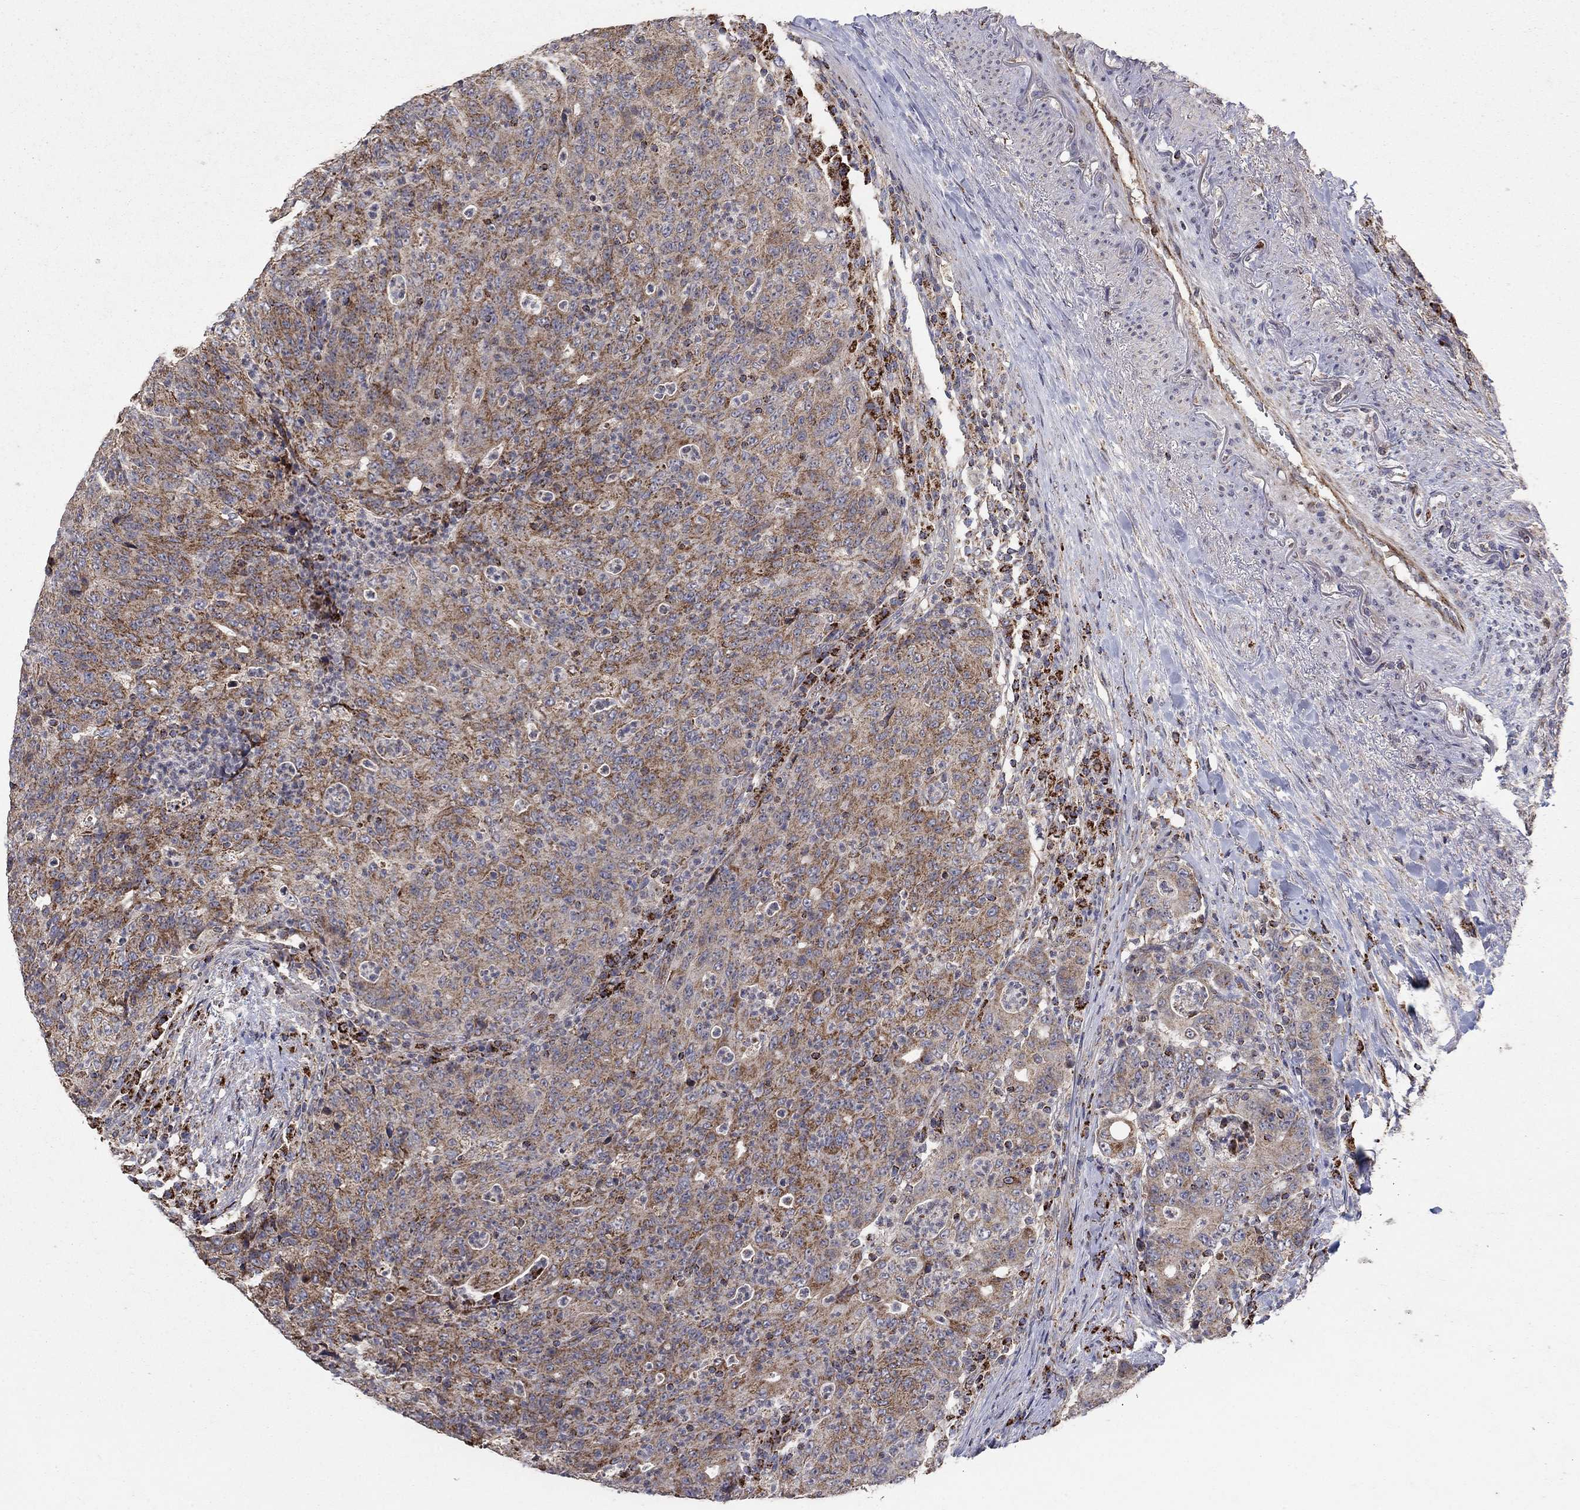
{"staining": {"intensity": "moderate", "quantity": "25%-75%", "location": "cytoplasmic/membranous"}, "tissue": "colorectal cancer", "cell_type": "Tumor cells", "image_type": "cancer", "snomed": [{"axis": "morphology", "description": "Adenocarcinoma, NOS"}, {"axis": "topography", "description": "Colon"}], "caption": "Immunohistochemical staining of human colorectal cancer exhibits medium levels of moderate cytoplasmic/membranous protein staining in about 25%-75% of tumor cells.", "gene": "GPSM1", "patient": {"sex": "male", "age": 70}}